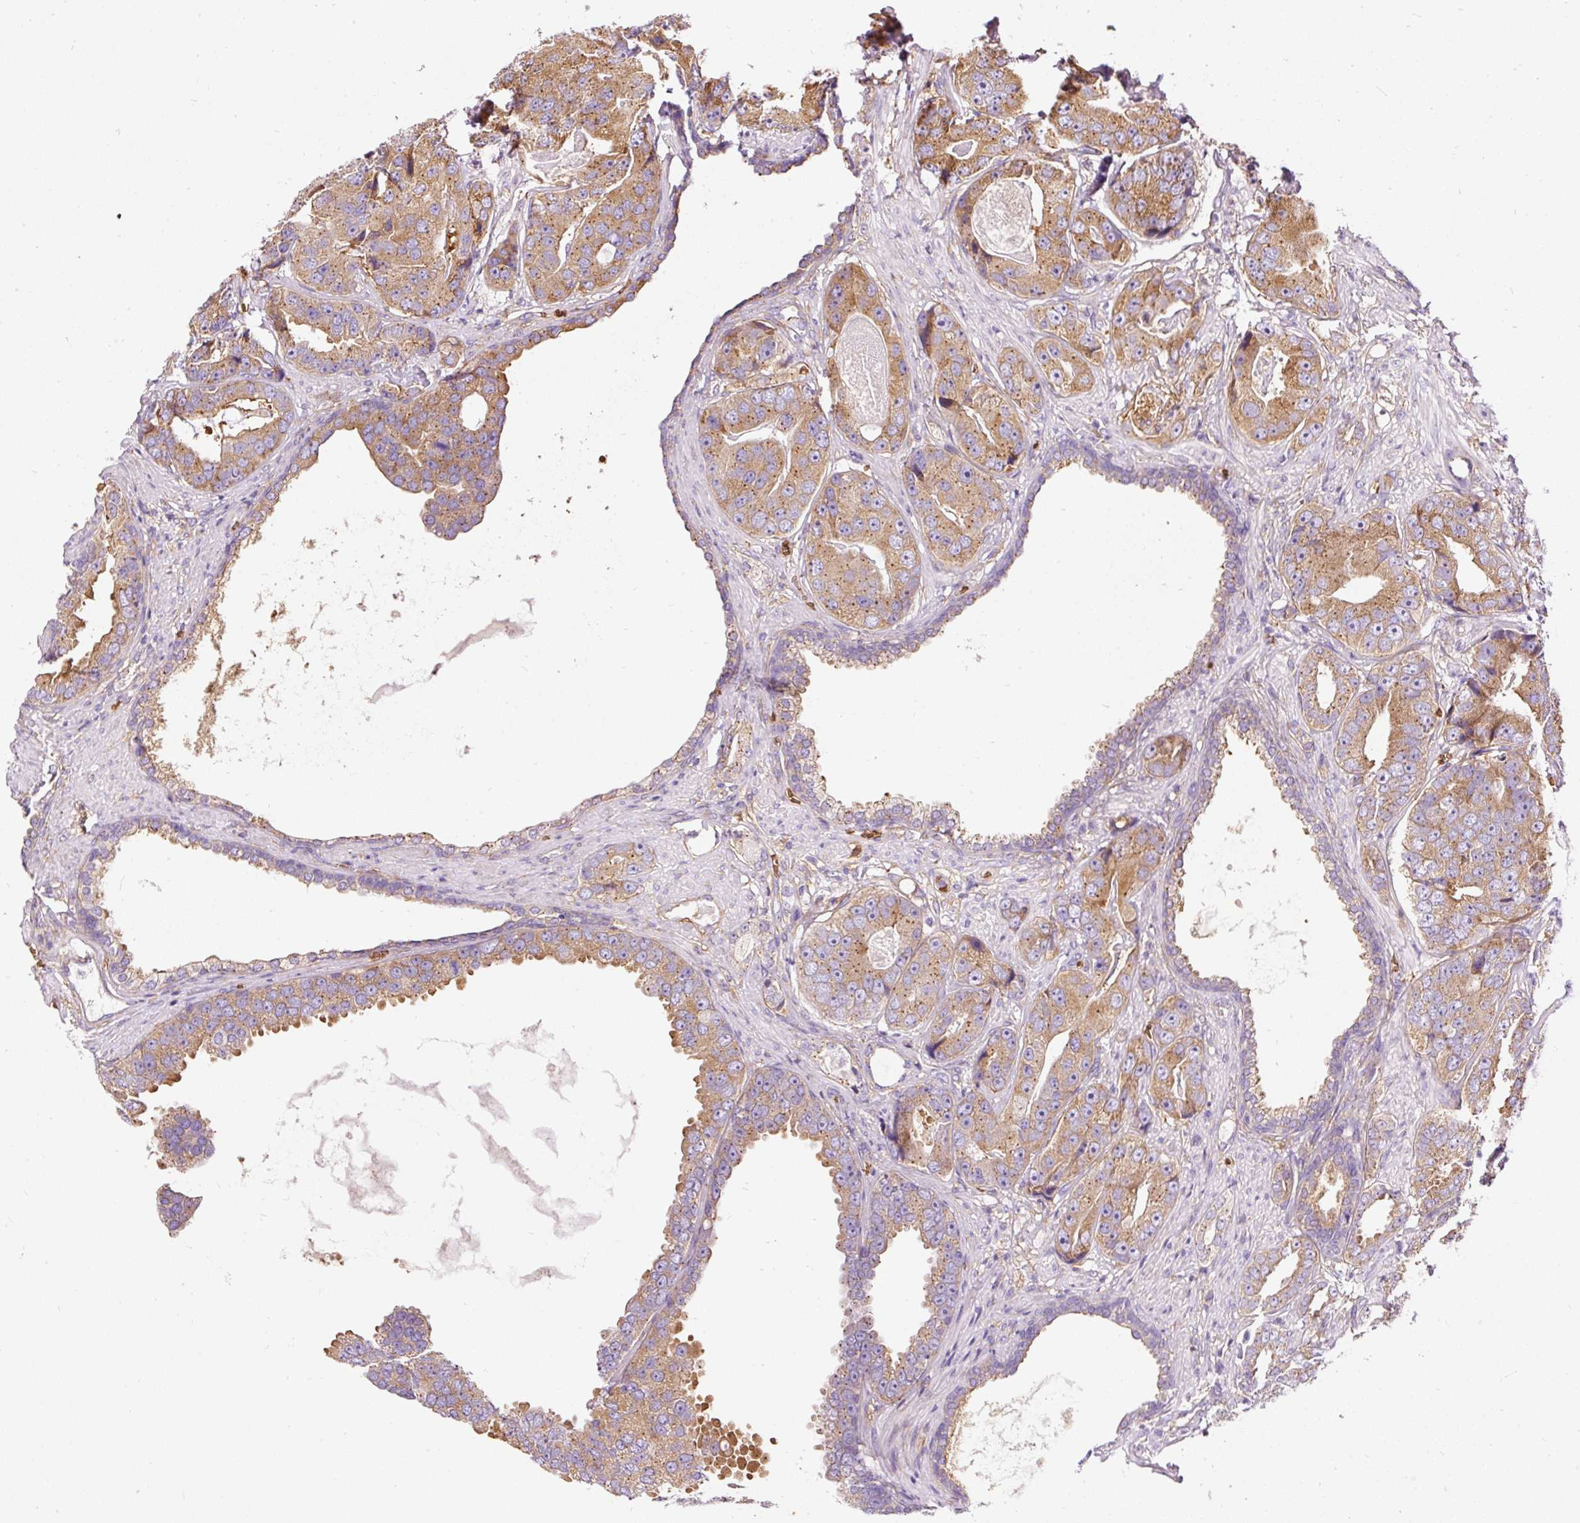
{"staining": {"intensity": "moderate", "quantity": ">75%", "location": "cytoplasmic/membranous"}, "tissue": "prostate cancer", "cell_type": "Tumor cells", "image_type": "cancer", "snomed": [{"axis": "morphology", "description": "Adenocarcinoma, High grade"}, {"axis": "topography", "description": "Prostate"}], "caption": "About >75% of tumor cells in human prostate high-grade adenocarcinoma reveal moderate cytoplasmic/membranous protein staining as visualized by brown immunohistochemical staining.", "gene": "PRRC2A", "patient": {"sex": "male", "age": 71}}